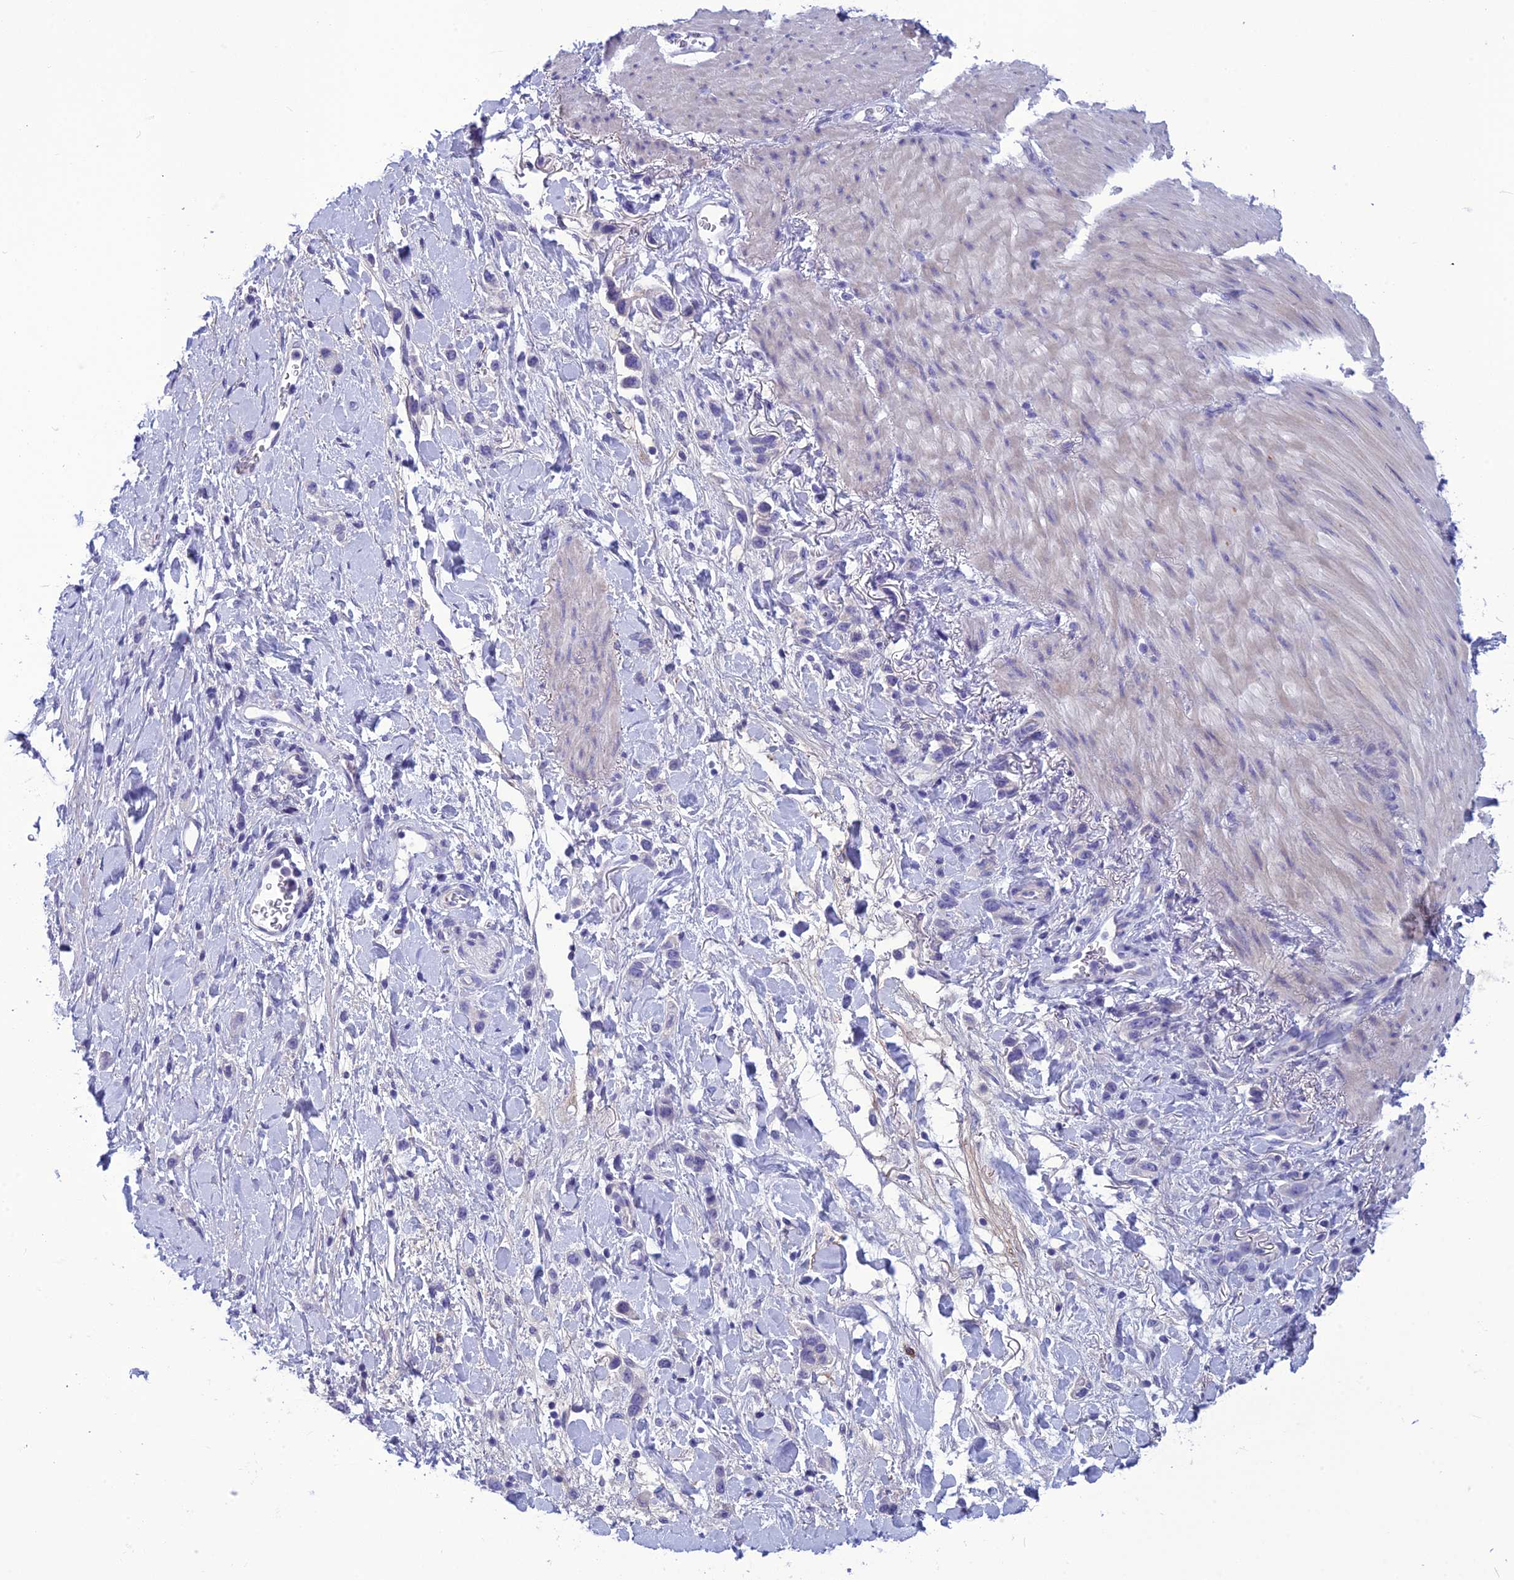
{"staining": {"intensity": "negative", "quantity": "none", "location": "none"}, "tissue": "stomach cancer", "cell_type": "Tumor cells", "image_type": "cancer", "snomed": [{"axis": "morphology", "description": "Adenocarcinoma, NOS"}, {"axis": "topography", "description": "Stomach"}], "caption": "Protein analysis of adenocarcinoma (stomach) exhibits no significant staining in tumor cells.", "gene": "BBS2", "patient": {"sex": "female", "age": 65}}